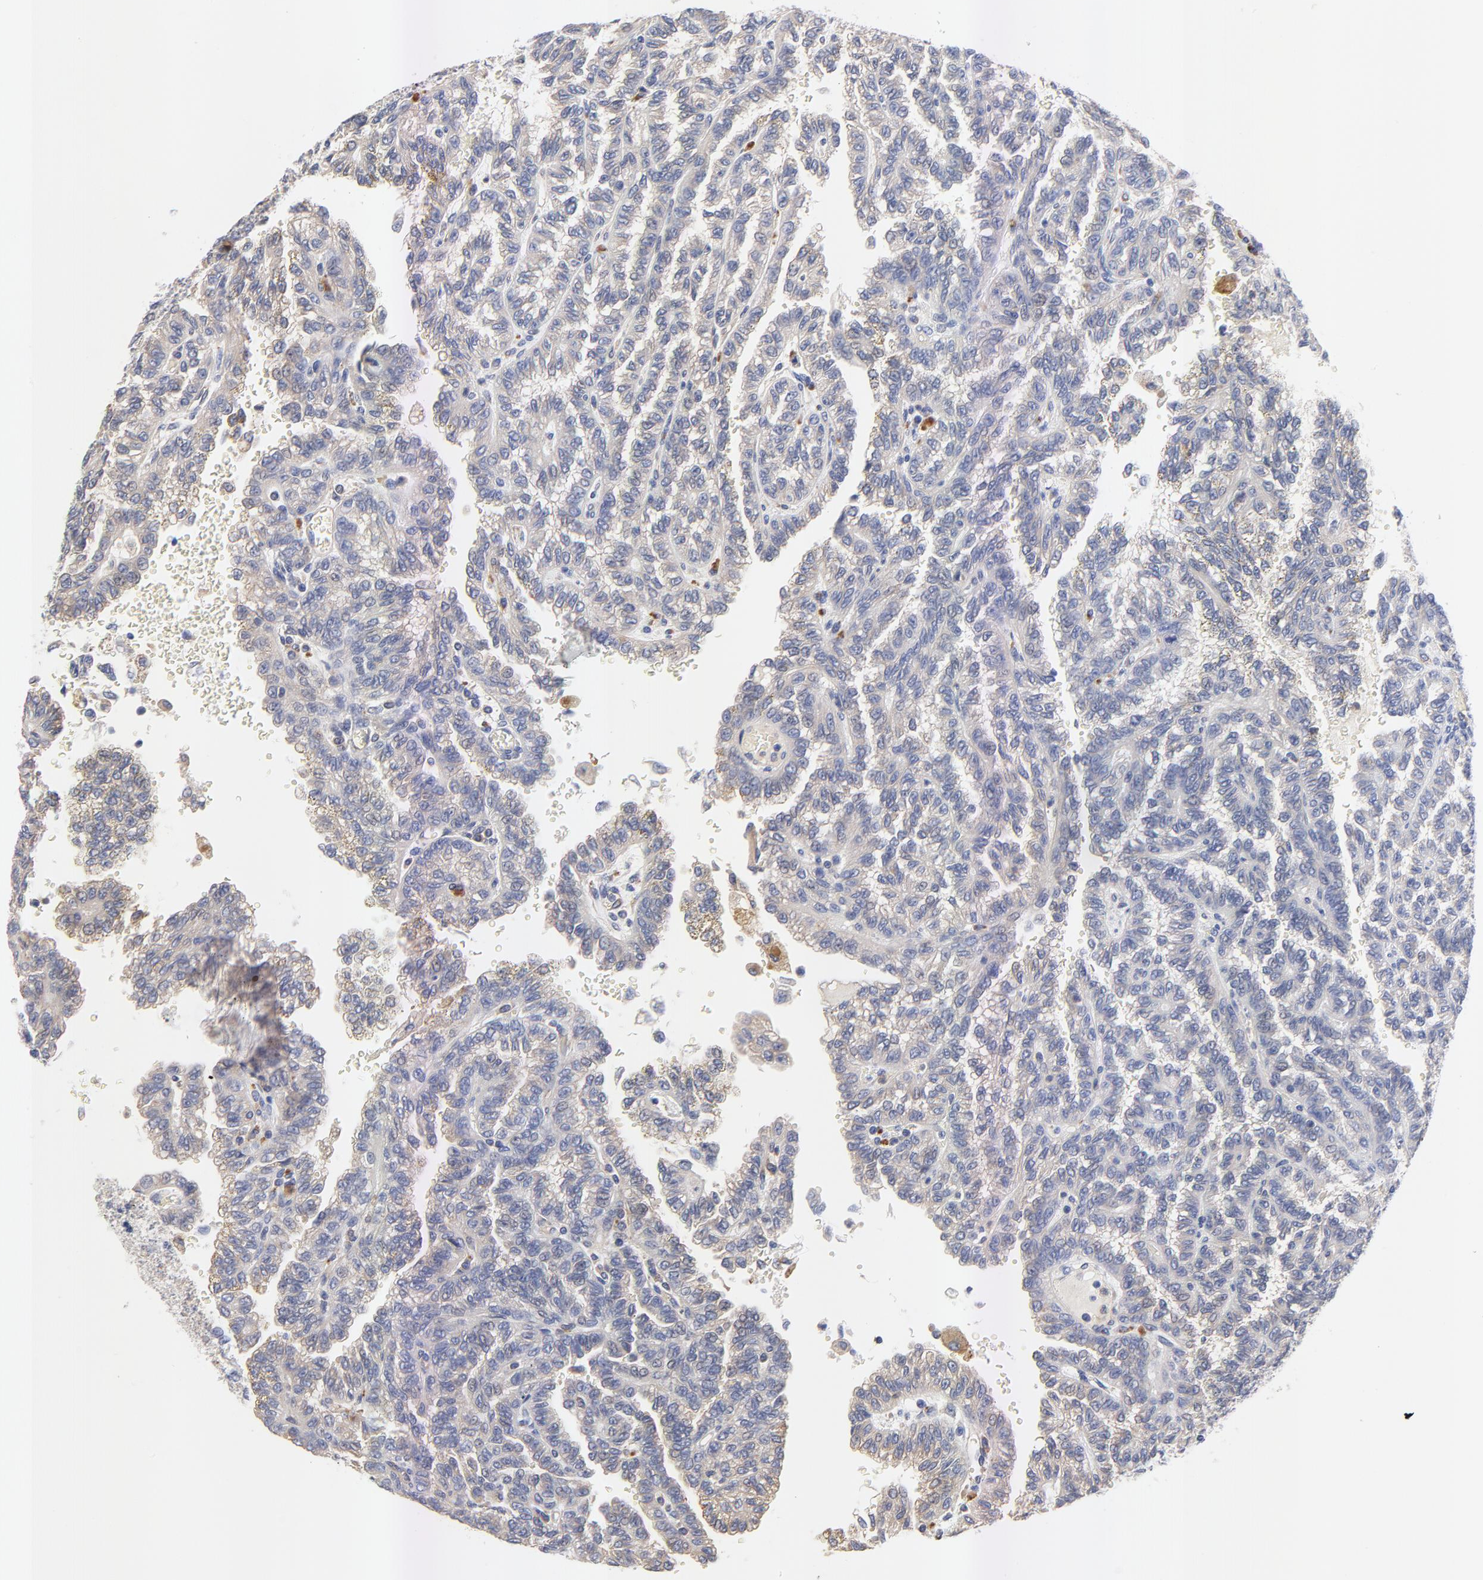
{"staining": {"intensity": "weak", "quantity": "<25%", "location": "cytoplasmic/membranous"}, "tissue": "renal cancer", "cell_type": "Tumor cells", "image_type": "cancer", "snomed": [{"axis": "morphology", "description": "Inflammation, NOS"}, {"axis": "morphology", "description": "Adenocarcinoma, NOS"}, {"axis": "topography", "description": "Kidney"}], "caption": "Immunohistochemical staining of adenocarcinoma (renal) shows no significant positivity in tumor cells.", "gene": "FBXL2", "patient": {"sex": "male", "age": 68}}